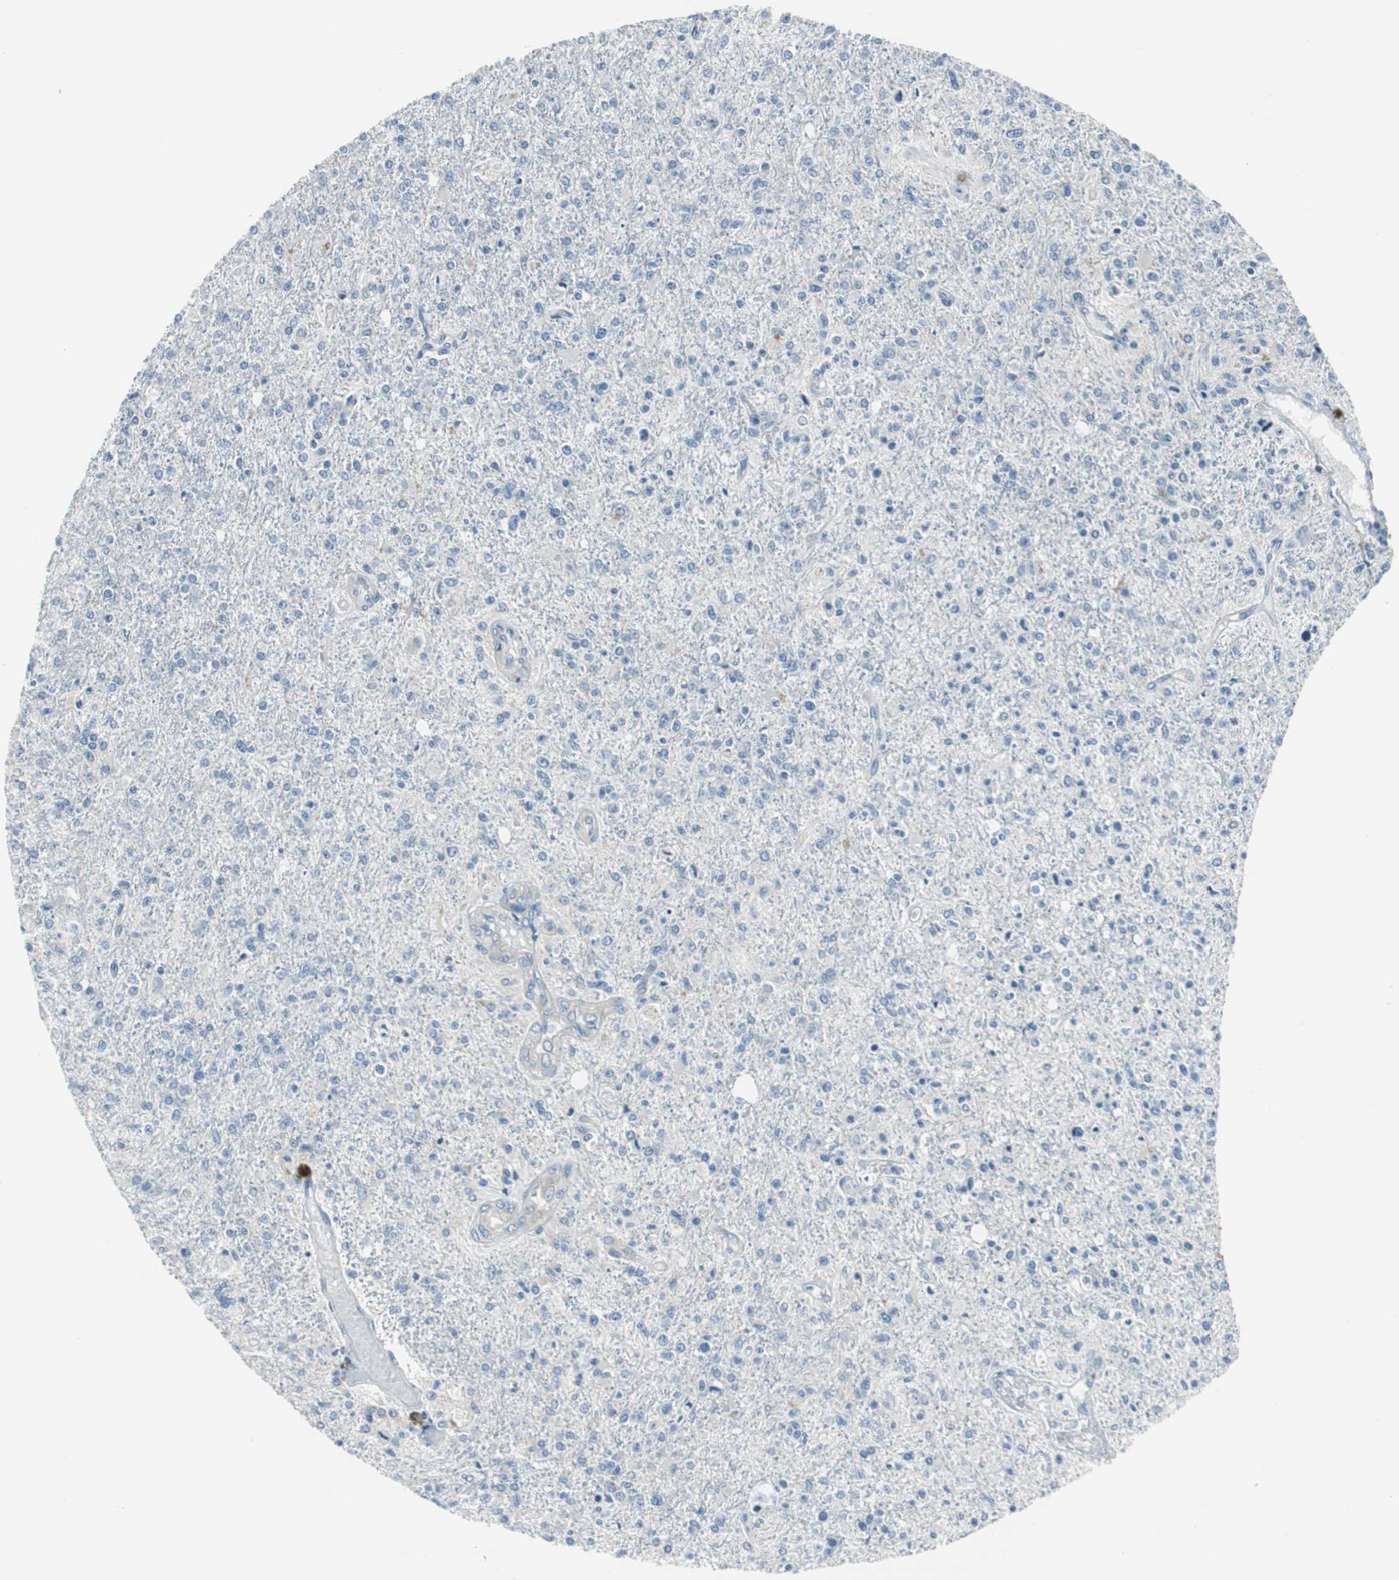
{"staining": {"intensity": "negative", "quantity": "none", "location": "none"}, "tissue": "glioma", "cell_type": "Tumor cells", "image_type": "cancer", "snomed": [{"axis": "morphology", "description": "Glioma, malignant, High grade"}, {"axis": "topography", "description": "Cerebral cortex"}], "caption": "A photomicrograph of human glioma is negative for staining in tumor cells. Brightfield microscopy of IHC stained with DAB (brown) and hematoxylin (blue), captured at high magnification.", "gene": "PLAA", "patient": {"sex": "male", "age": 76}}